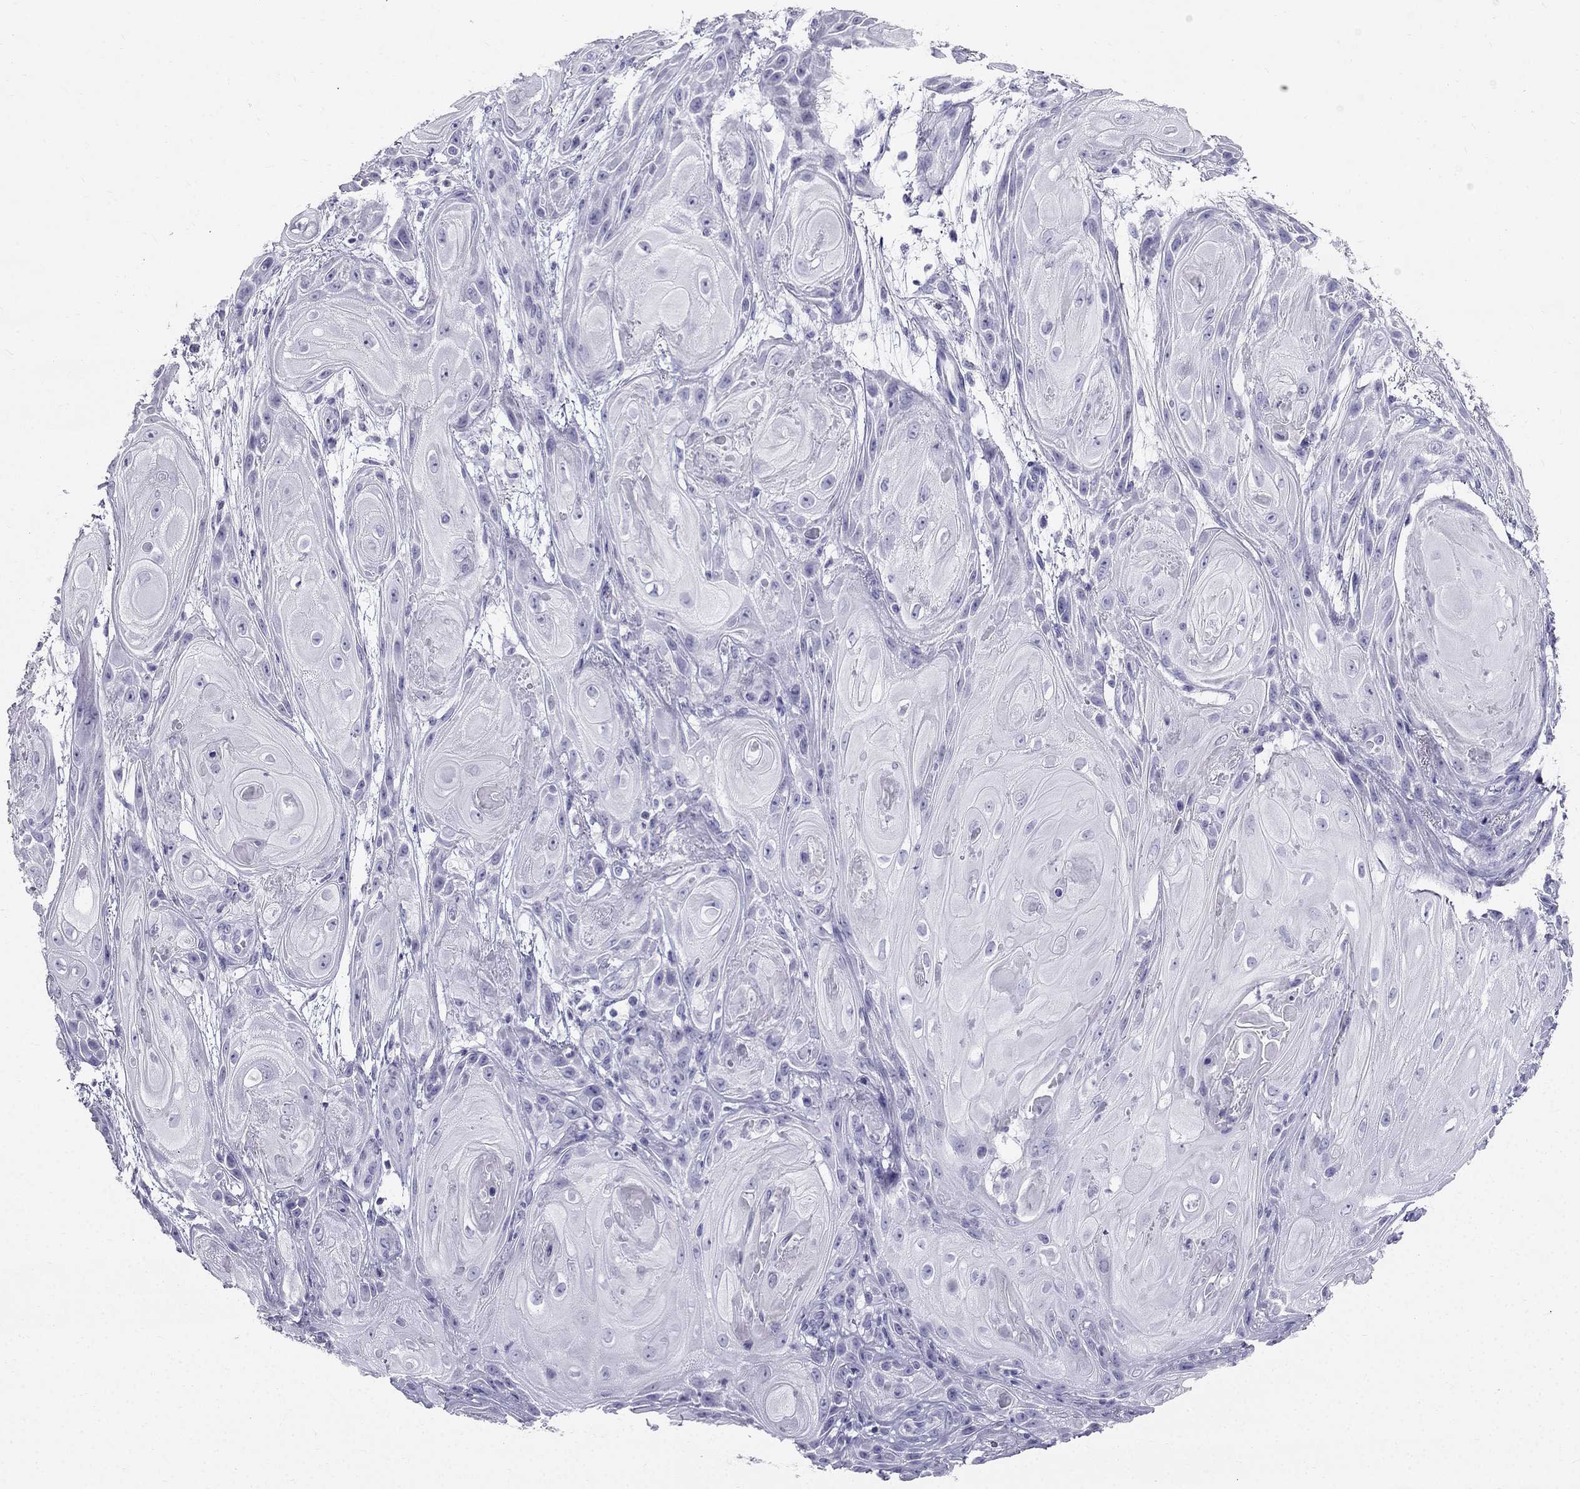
{"staining": {"intensity": "negative", "quantity": "none", "location": "none"}, "tissue": "skin cancer", "cell_type": "Tumor cells", "image_type": "cancer", "snomed": [{"axis": "morphology", "description": "Squamous cell carcinoma, NOS"}, {"axis": "topography", "description": "Skin"}], "caption": "Image shows no protein positivity in tumor cells of skin cancer (squamous cell carcinoma) tissue. (Stains: DAB (3,3'-diaminobenzidine) IHC with hematoxylin counter stain, Microscopy: brightfield microscopy at high magnification).", "gene": "TFF3", "patient": {"sex": "male", "age": 62}}